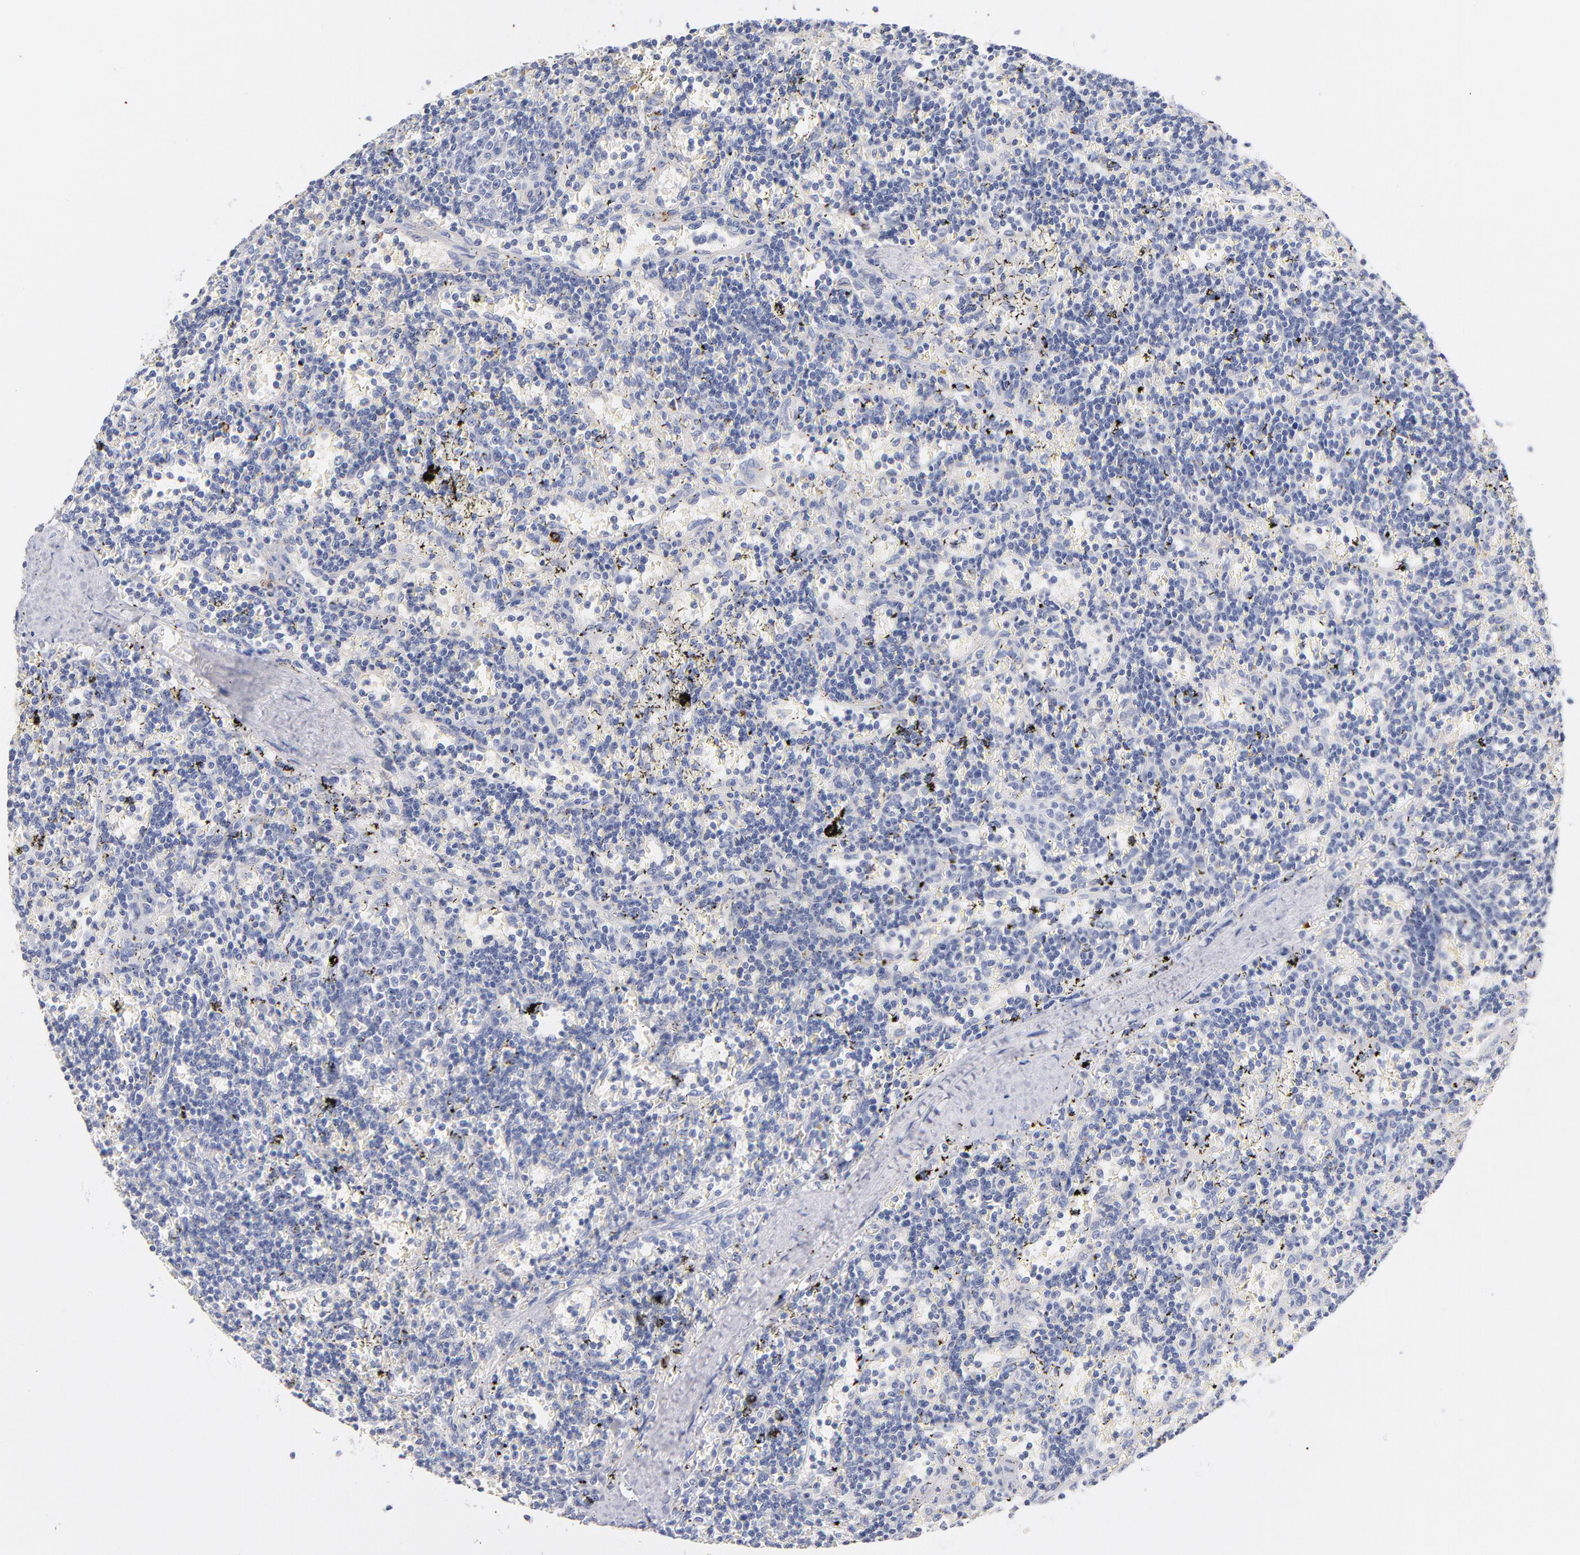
{"staining": {"intensity": "negative", "quantity": "none", "location": "none"}, "tissue": "lymphoma", "cell_type": "Tumor cells", "image_type": "cancer", "snomed": [{"axis": "morphology", "description": "Malignant lymphoma, non-Hodgkin's type, Low grade"}, {"axis": "topography", "description": "Spleen"}], "caption": "IHC histopathology image of human lymphoma stained for a protein (brown), which demonstrates no expression in tumor cells.", "gene": "PLAT", "patient": {"sex": "male", "age": 60}}